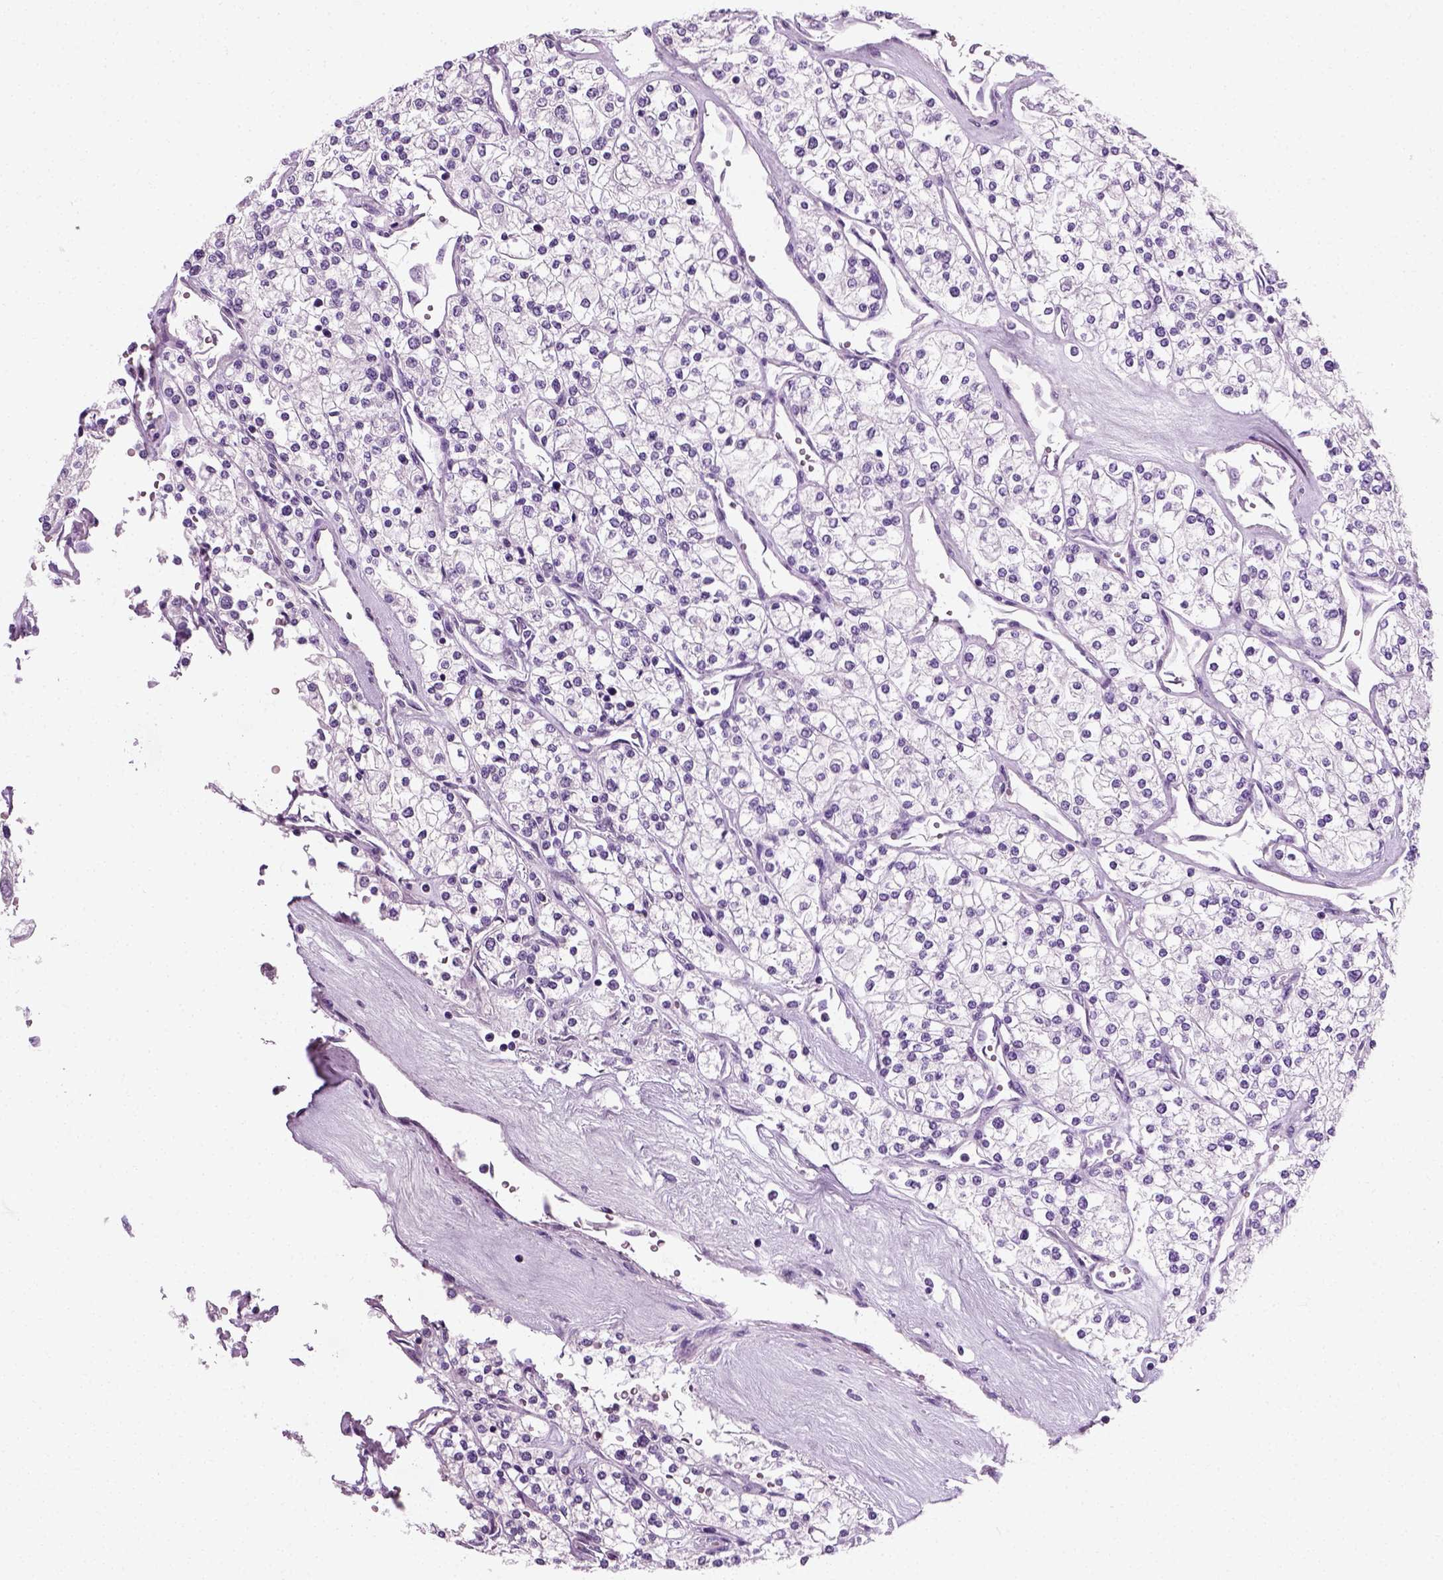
{"staining": {"intensity": "negative", "quantity": "none", "location": "none"}, "tissue": "renal cancer", "cell_type": "Tumor cells", "image_type": "cancer", "snomed": [{"axis": "morphology", "description": "Adenocarcinoma, NOS"}, {"axis": "topography", "description": "Kidney"}], "caption": "IHC image of human renal cancer stained for a protein (brown), which demonstrates no expression in tumor cells.", "gene": "SPATA31E1", "patient": {"sex": "male", "age": 80}}